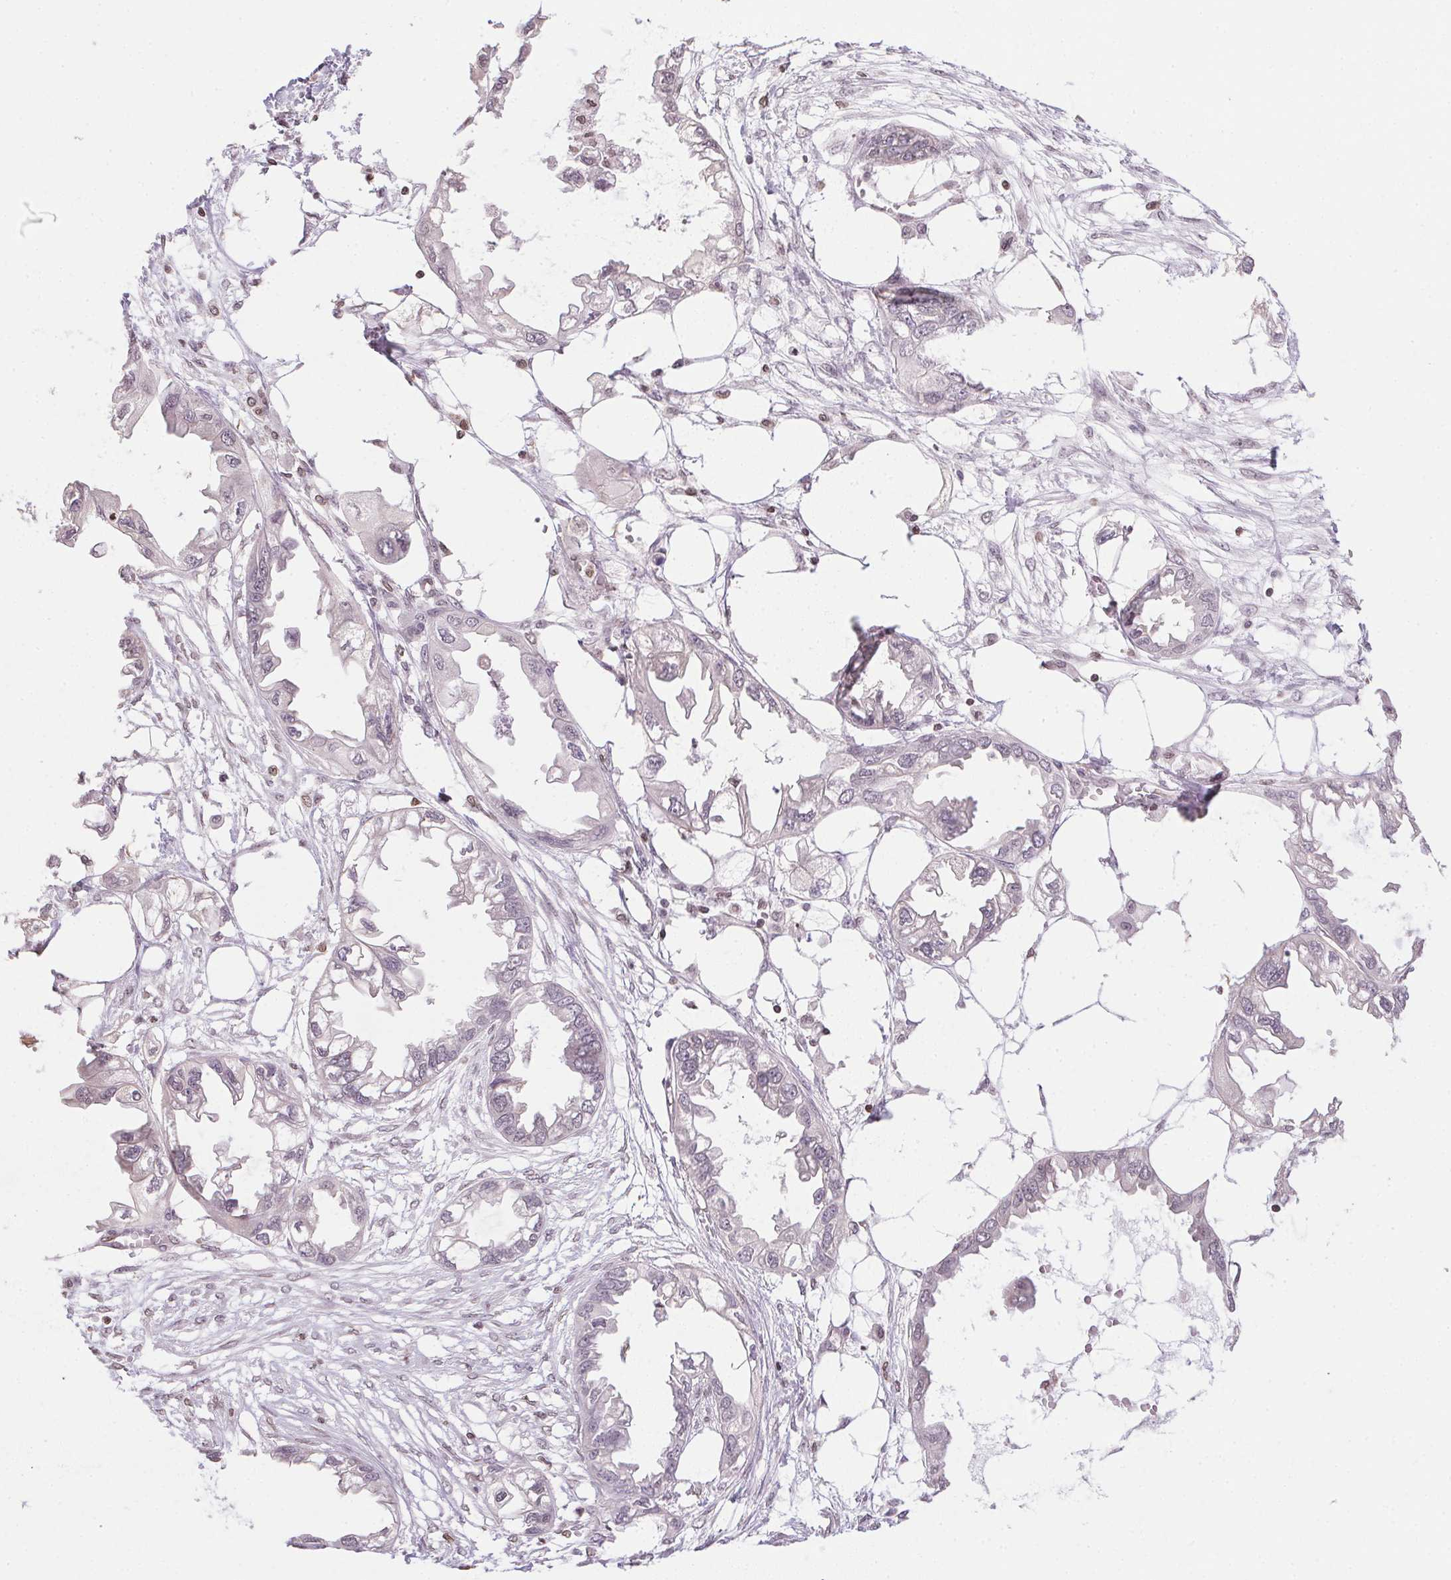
{"staining": {"intensity": "weak", "quantity": "25%-75%", "location": "nuclear"}, "tissue": "endometrial cancer", "cell_type": "Tumor cells", "image_type": "cancer", "snomed": [{"axis": "morphology", "description": "Adenocarcinoma, NOS"}, {"axis": "morphology", "description": "Adenocarcinoma, metastatic, NOS"}, {"axis": "topography", "description": "Adipose tissue"}, {"axis": "topography", "description": "Endometrium"}], "caption": "Protein staining exhibits weak nuclear expression in approximately 25%-75% of tumor cells in endometrial adenocarcinoma. Nuclei are stained in blue.", "gene": "PRL", "patient": {"sex": "female", "age": 67}}